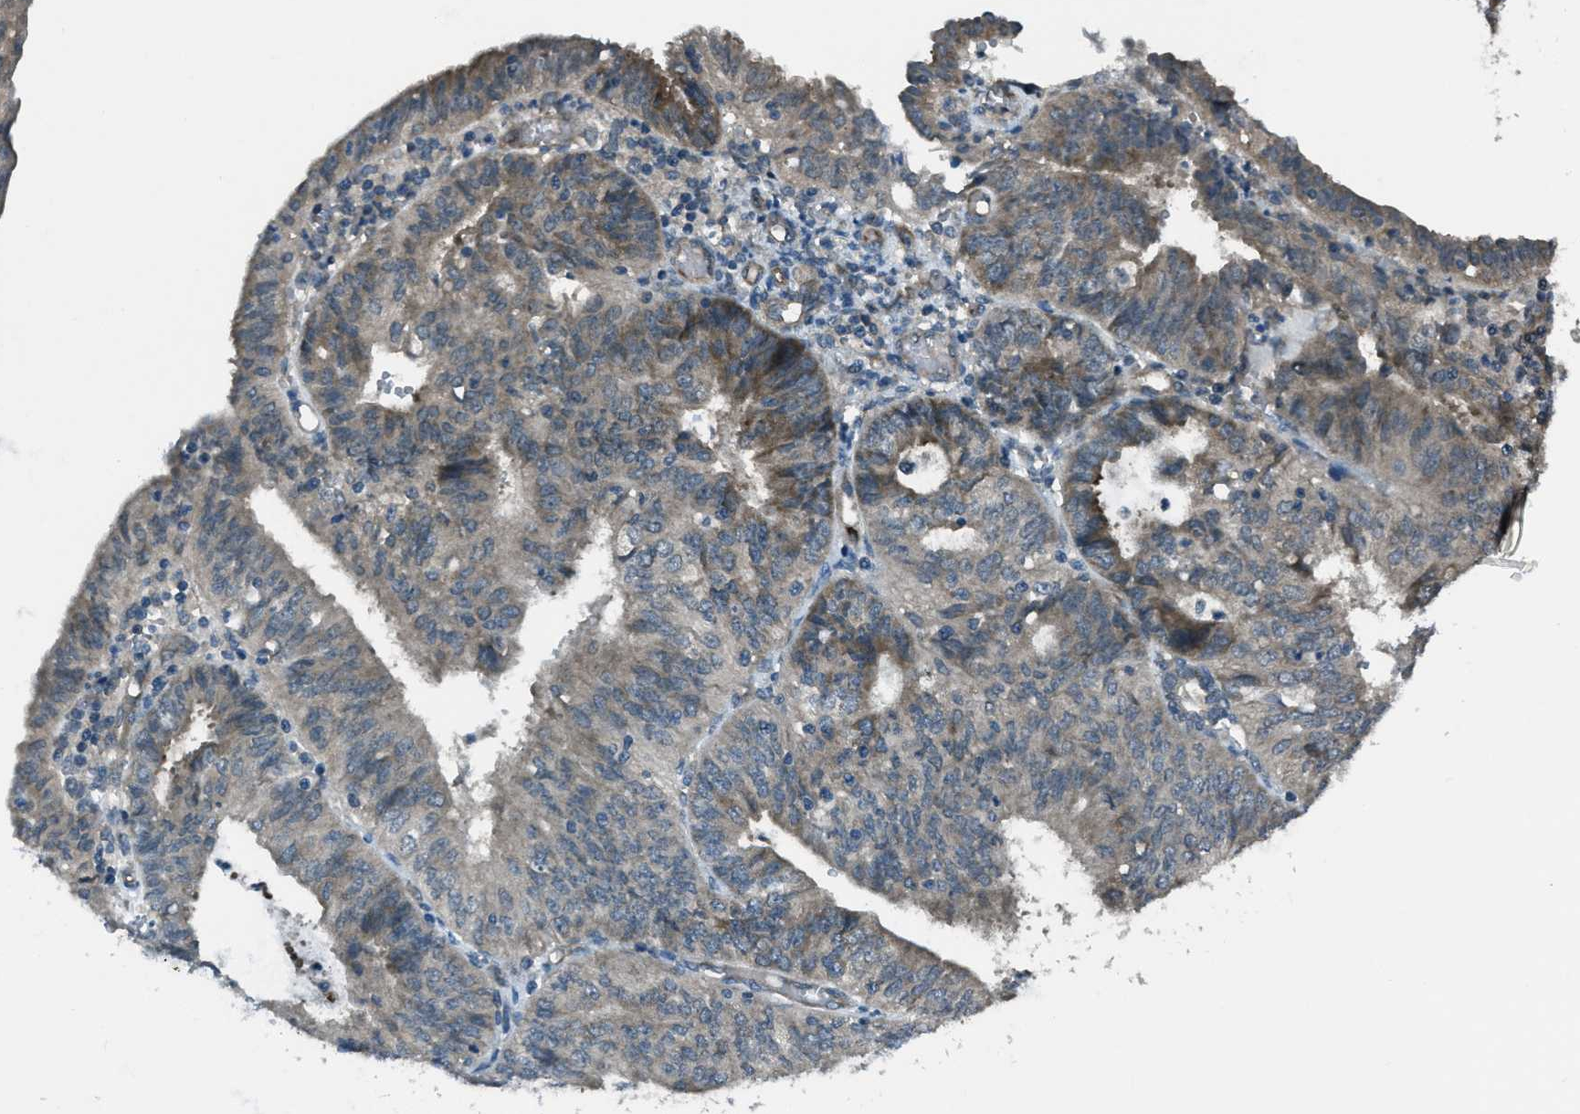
{"staining": {"intensity": "weak", "quantity": "25%-75%", "location": "cytoplasmic/membranous"}, "tissue": "endometrial cancer", "cell_type": "Tumor cells", "image_type": "cancer", "snomed": [{"axis": "morphology", "description": "Adenocarcinoma, NOS"}, {"axis": "topography", "description": "Endometrium"}], "caption": "This histopathology image shows immunohistochemistry staining of adenocarcinoma (endometrial), with low weak cytoplasmic/membranous staining in approximately 25%-75% of tumor cells.", "gene": "ASAP2", "patient": {"sex": "female", "age": 58}}